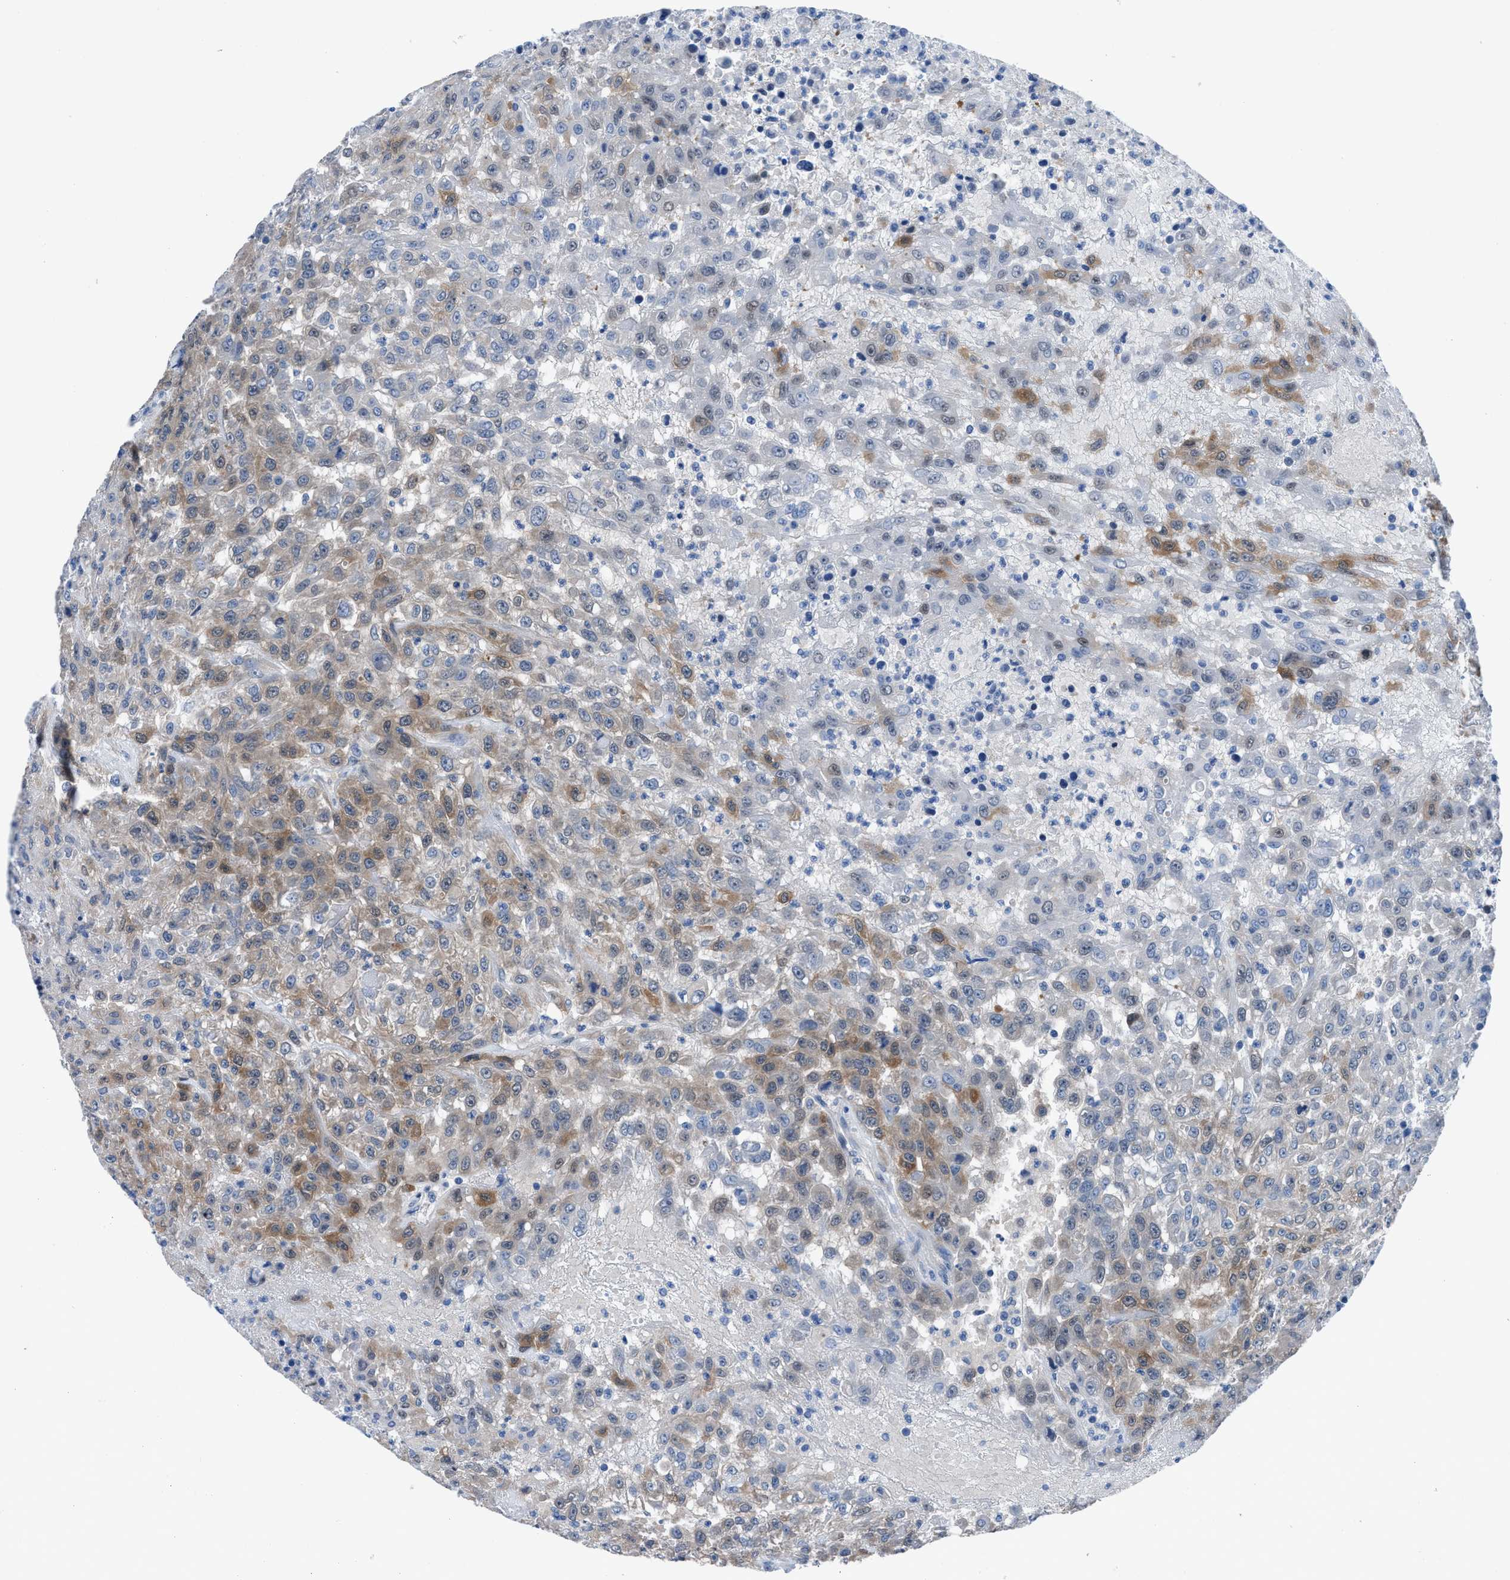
{"staining": {"intensity": "moderate", "quantity": "25%-75%", "location": "cytoplasmic/membranous"}, "tissue": "urothelial cancer", "cell_type": "Tumor cells", "image_type": "cancer", "snomed": [{"axis": "morphology", "description": "Urothelial carcinoma, High grade"}, {"axis": "topography", "description": "Urinary bladder"}], "caption": "Immunohistochemistry (DAB) staining of human urothelial cancer demonstrates moderate cytoplasmic/membranous protein expression in approximately 25%-75% of tumor cells.", "gene": "UAP1", "patient": {"sex": "male", "age": 46}}